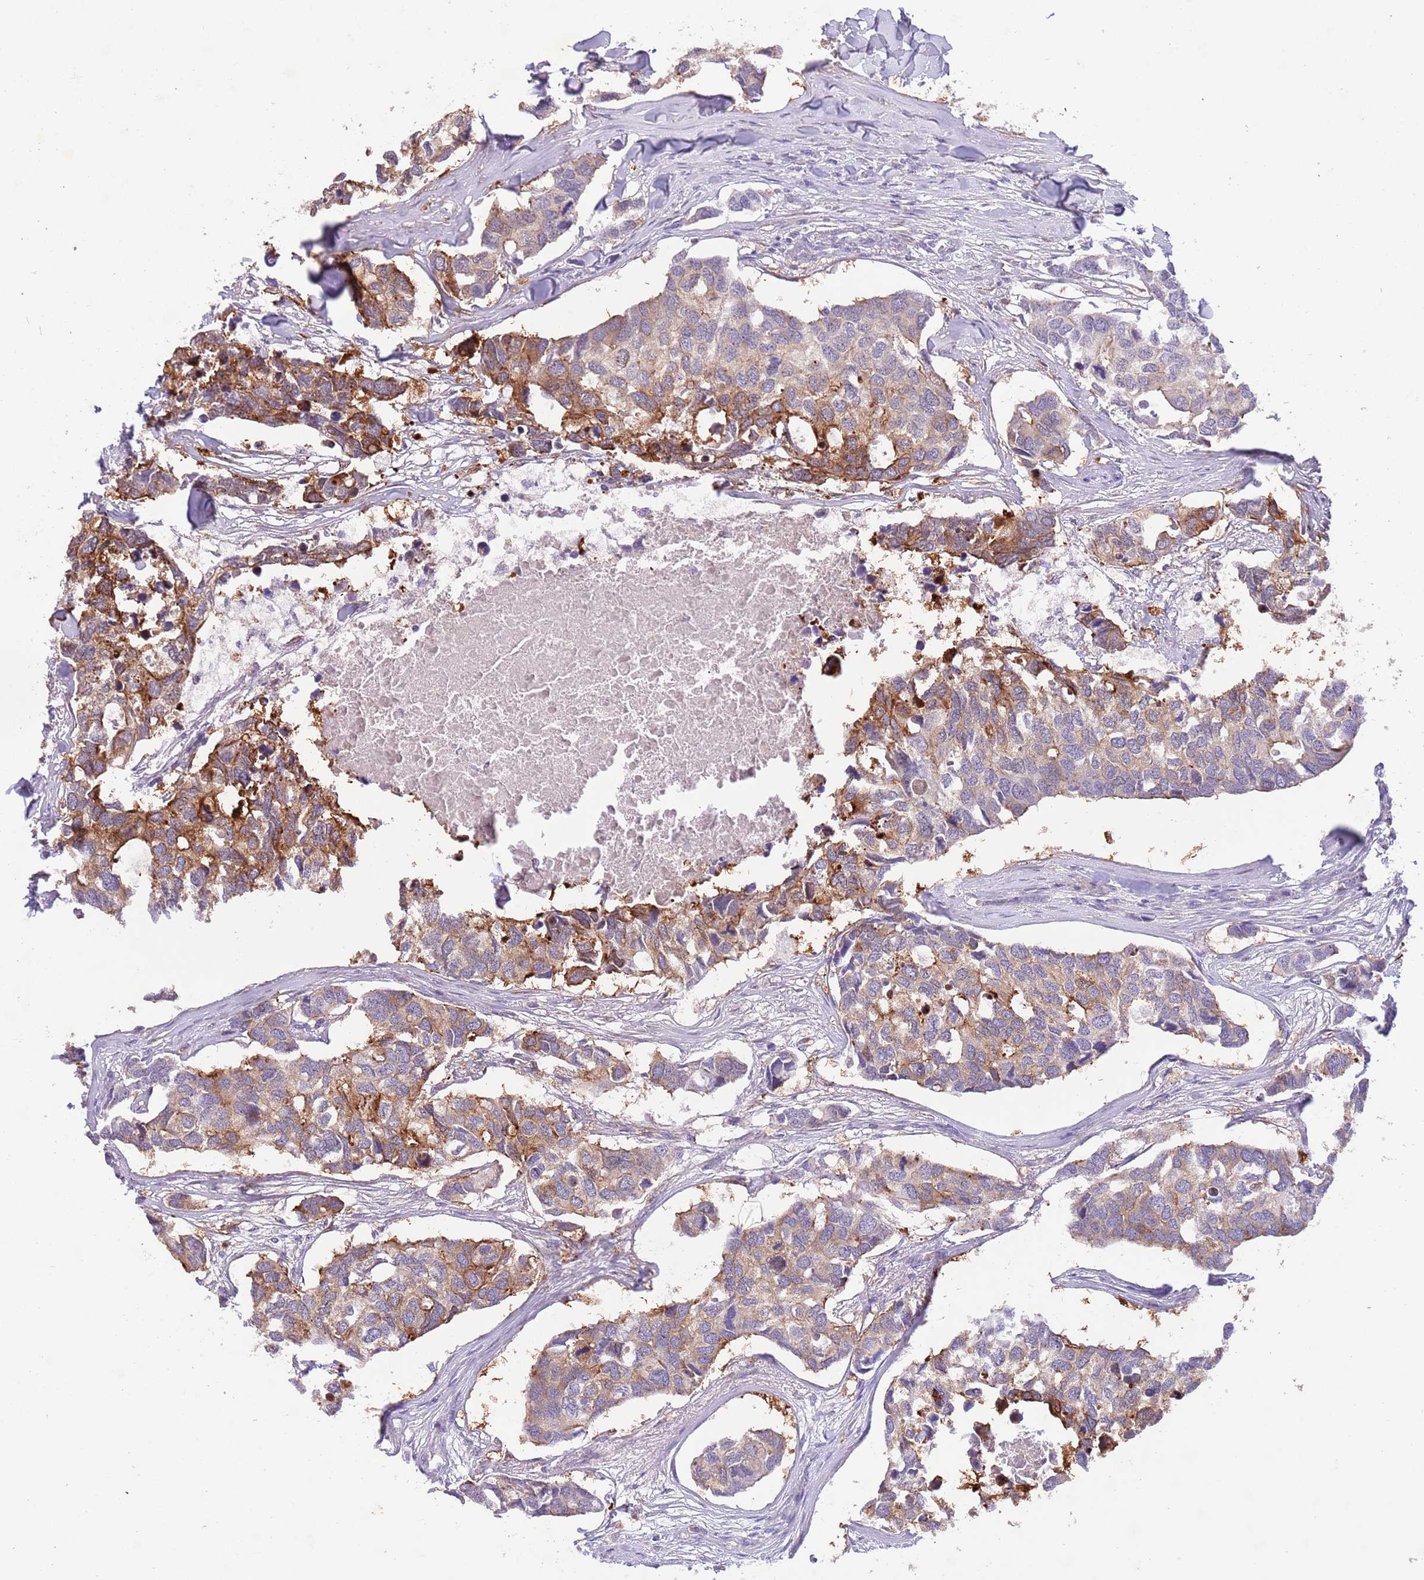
{"staining": {"intensity": "moderate", "quantity": ">75%", "location": "cytoplasmic/membranous"}, "tissue": "breast cancer", "cell_type": "Tumor cells", "image_type": "cancer", "snomed": [{"axis": "morphology", "description": "Duct carcinoma"}, {"axis": "topography", "description": "Breast"}], "caption": "Immunohistochemistry photomicrograph of neoplastic tissue: human breast infiltrating ductal carcinoma stained using immunohistochemistry (IHC) shows medium levels of moderate protein expression localized specifically in the cytoplasmic/membranous of tumor cells, appearing as a cytoplasmic/membranous brown color.", "gene": "ZNF658", "patient": {"sex": "female", "age": 83}}